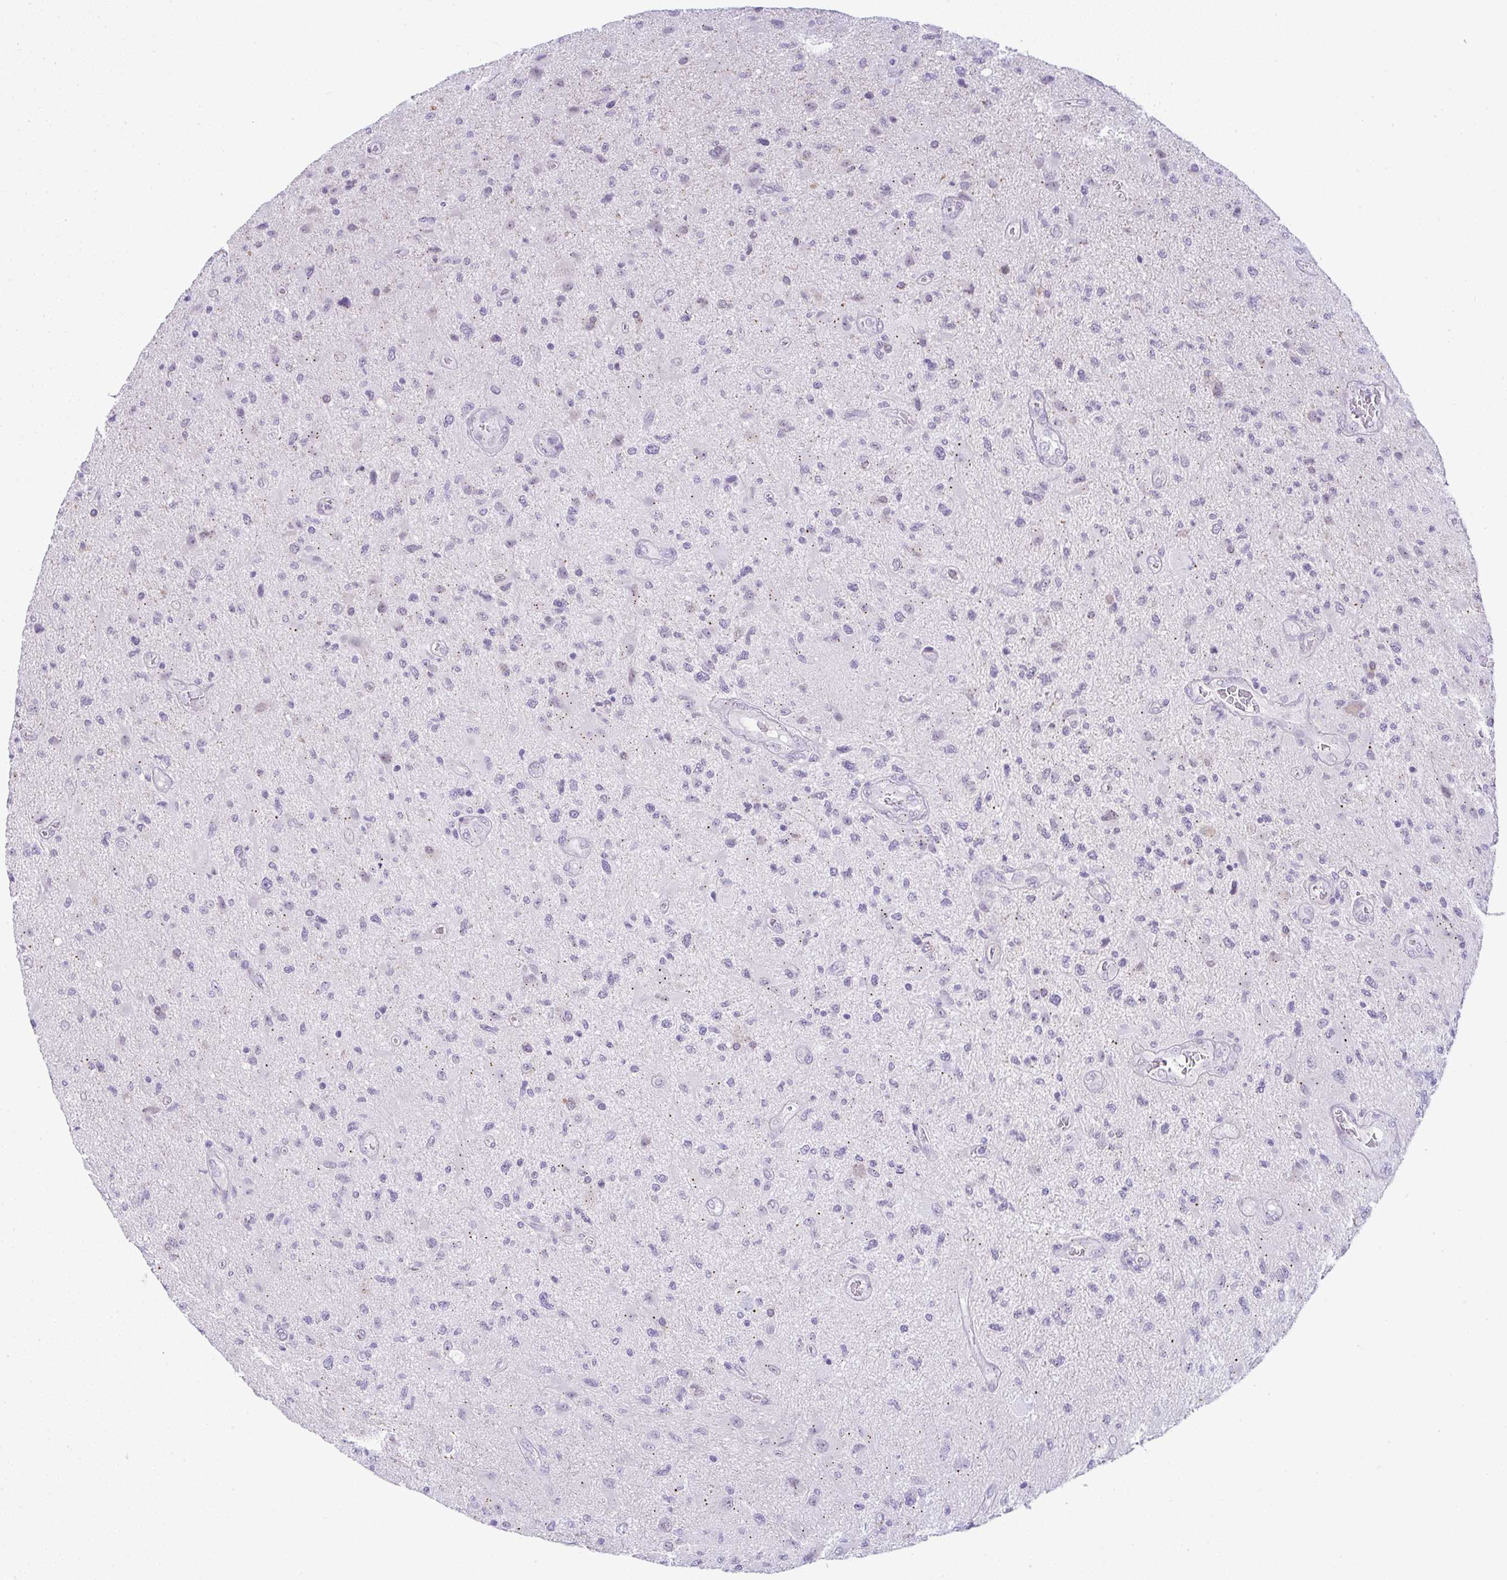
{"staining": {"intensity": "negative", "quantity": "none", "location": "none"}, "tissue": "glioma", "cell_type": "Tumor cells", "image_type": "cancer", "snomed": [{"axis": "morphology", "description": "Glioma, malignant, High grade"}, {"axis": "topography", "description": "Brain"}], "caption": "High-grade glioma (malignant) was stained to show a protein in brown. There is no significant staining in tumor cells. (IHC, brightfield microscopy, high magnification).", "gene": "FAM177A1", "patient": {"sex": "male", "age": 67}}